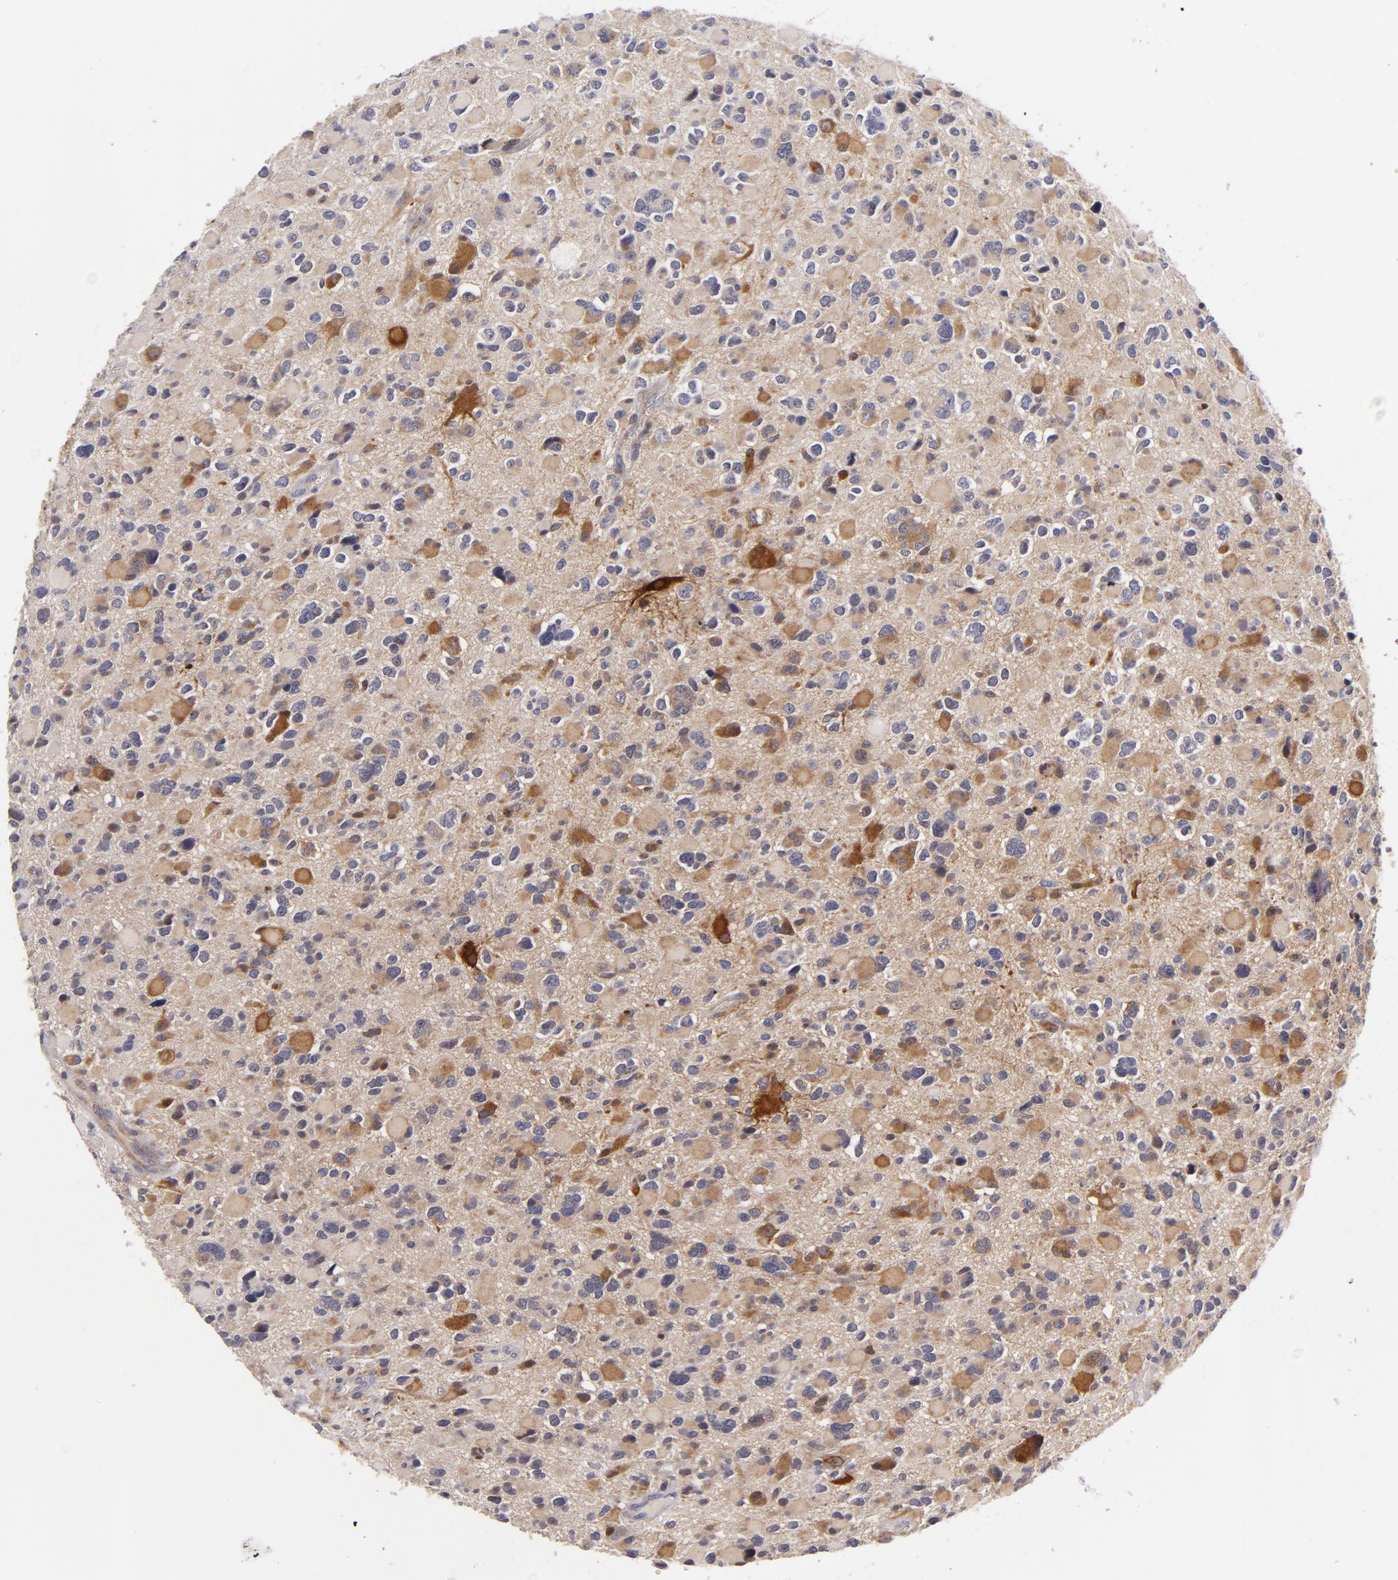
{"staining": {"intensity": "moderate", "quantity": ">75%", "location": "cytoplasmic/membranous"}, "tissue": "glioma", "cell_type": "Tumor cells", "image_type": "cancer", "snomed": [{"axis": "morphology", "description": "Glioma, malignant, High grade"}, {"axis": "topography", "description": "Brain"}], "caption": "Glioma tissue exhibits moderate cytoplasmic/membranous staining in about >75% of tumor cells", "gene": "MMP10", "patient": {"sex": "female", "age": 37}}